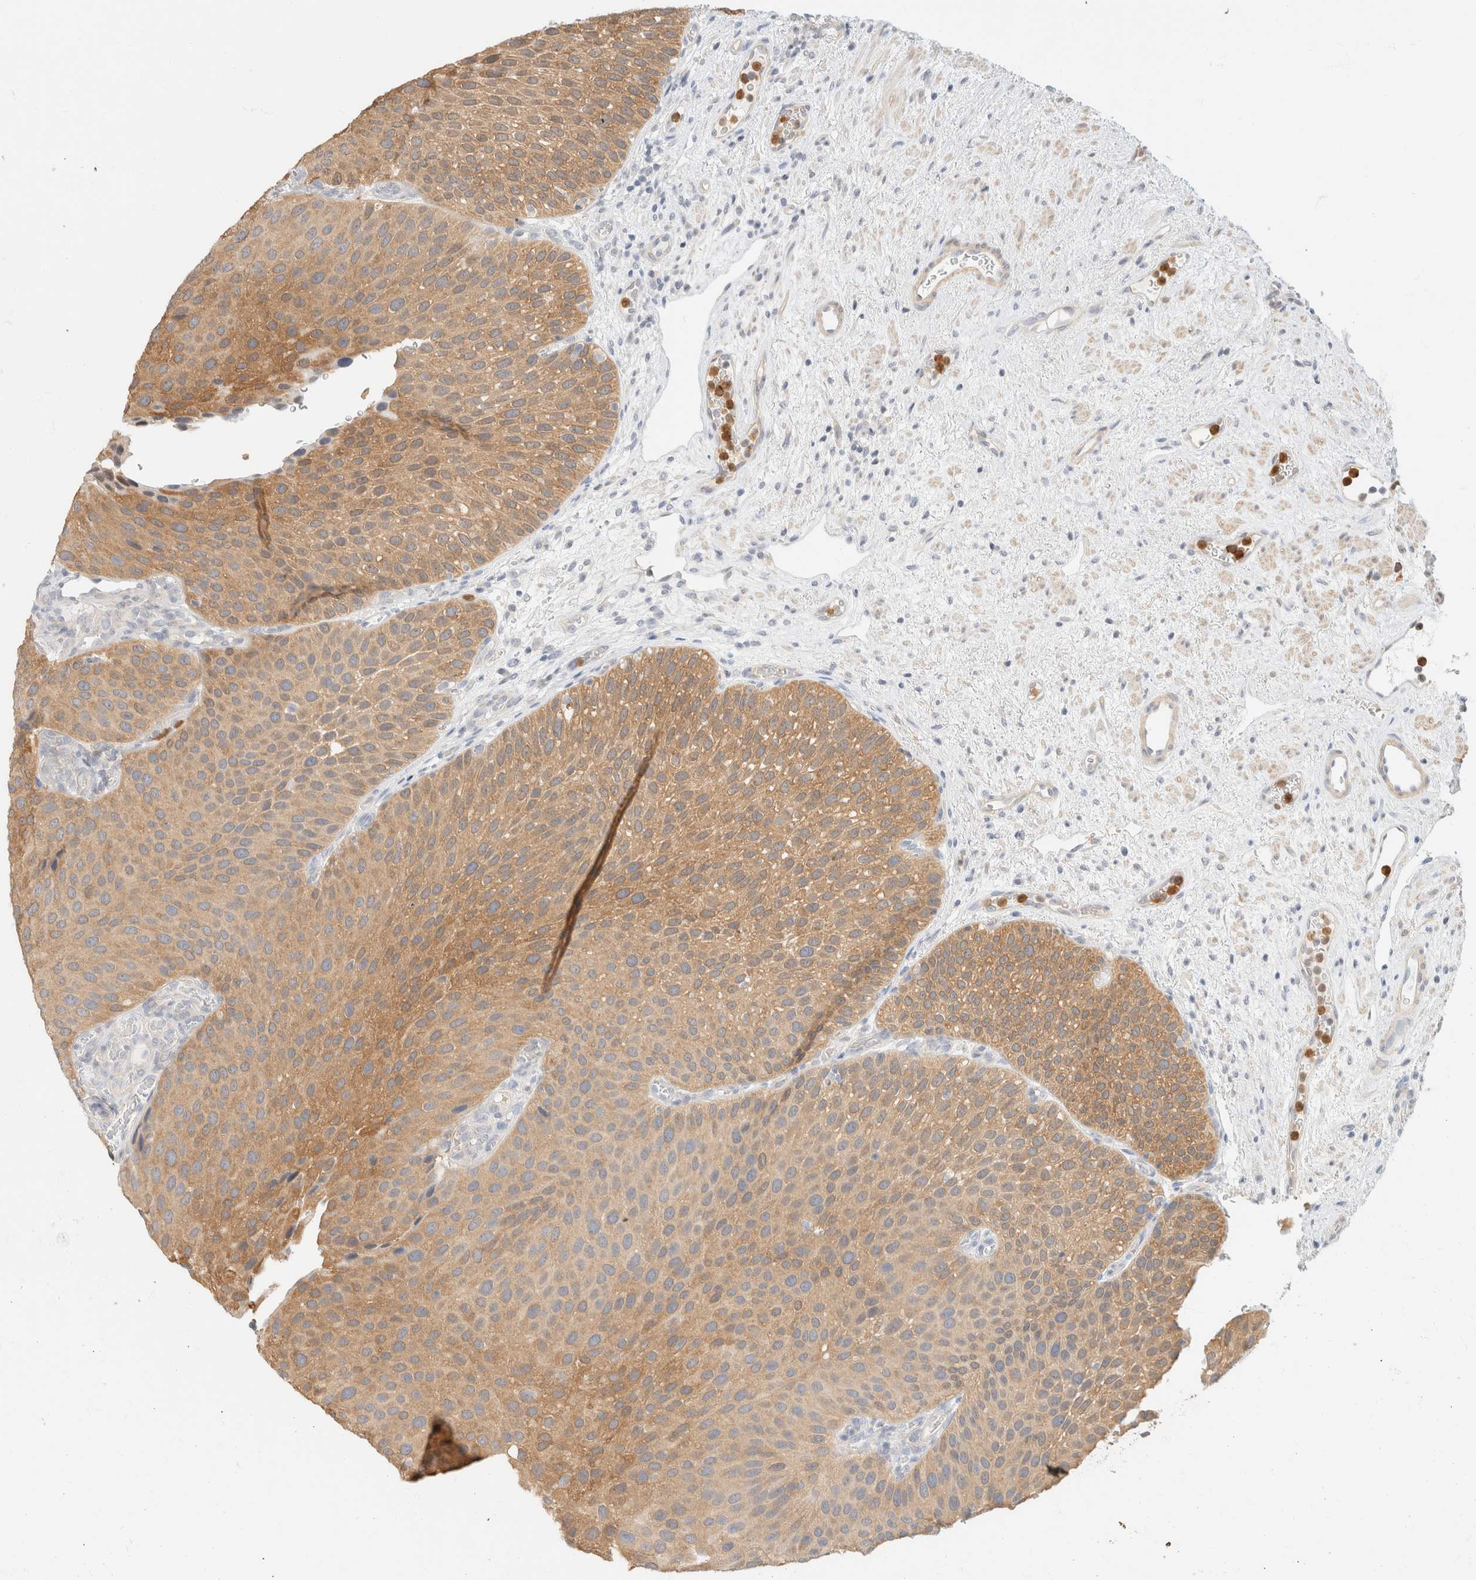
{"staining": {"intensity": "moderate", "quantity": ">75%", "location": "cytoplasmic/membranous"}, "tissue": "urothelial cancer", "cell_type": "Tumor cells", "image_type": "cancer", "snomed": [{"axis": "morphology", "description": "Normal tissue, NOS"}, {"axis": "morphology", "description": "Urothelial carcinoma, Low grade"}, {"axis": "topography", "description": "Urinary bladder"}, {"axis": "topography", "description": "Prostate"}], "caption": "Tumor cells show medium levels of moderate cytoplasmic/membranous positivity in approximately >75% of cells in human low-grade urothelial carcinoma. (Brightfield microscopy of DAB IHC at high magnification).", "gene": "GPI", "patient": {"sex": "male", "age": 60}}